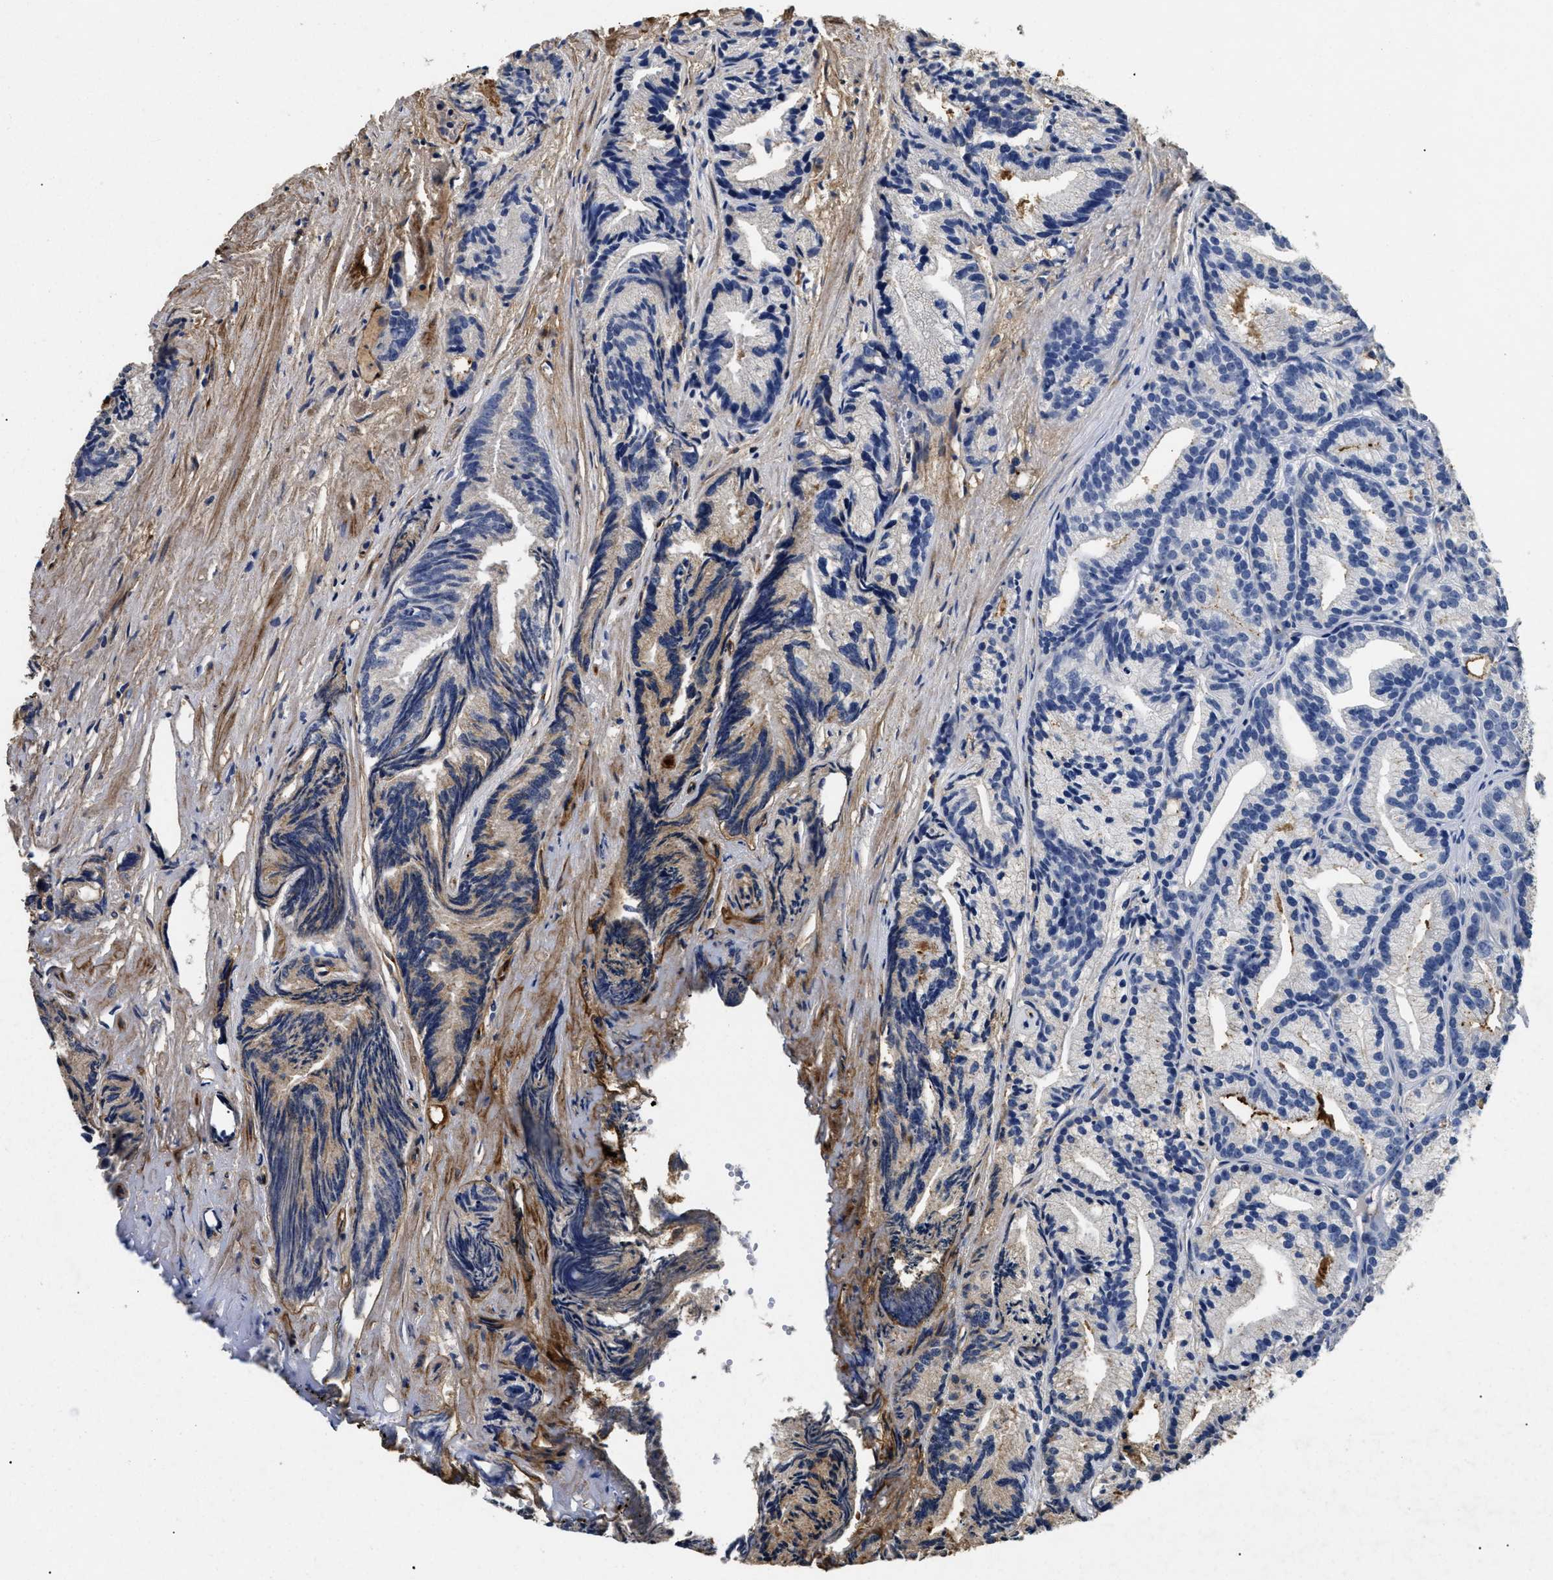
{"staining": {"intensity": "negative", "quantity": "none", "location": "none"}, "tissue": "prostate cancer", "cell_type": "Tumor cells", "image_type": "cancer", "snomed": [{"axis": "morphology", "description": "Adenocarcinoma, Low grade"}, {"axis": "topography", "description": "Prostate"}], "caption": "This histopathology image is of low-grade adenocarcinoma (prostate) stained with immunohistochemistry (IHC) to label a protein in brown with the nuclei are counter-stained blue. There is no staining in tumor cells. (Stains: DAB (3,3'-diaminobenzidine) IHC with hematoxylin counter stain, Microscopy: brightfield microscopy at high magnification).", "gene": "LAMA3", "patient": {"sex": "male", "age": 89}}